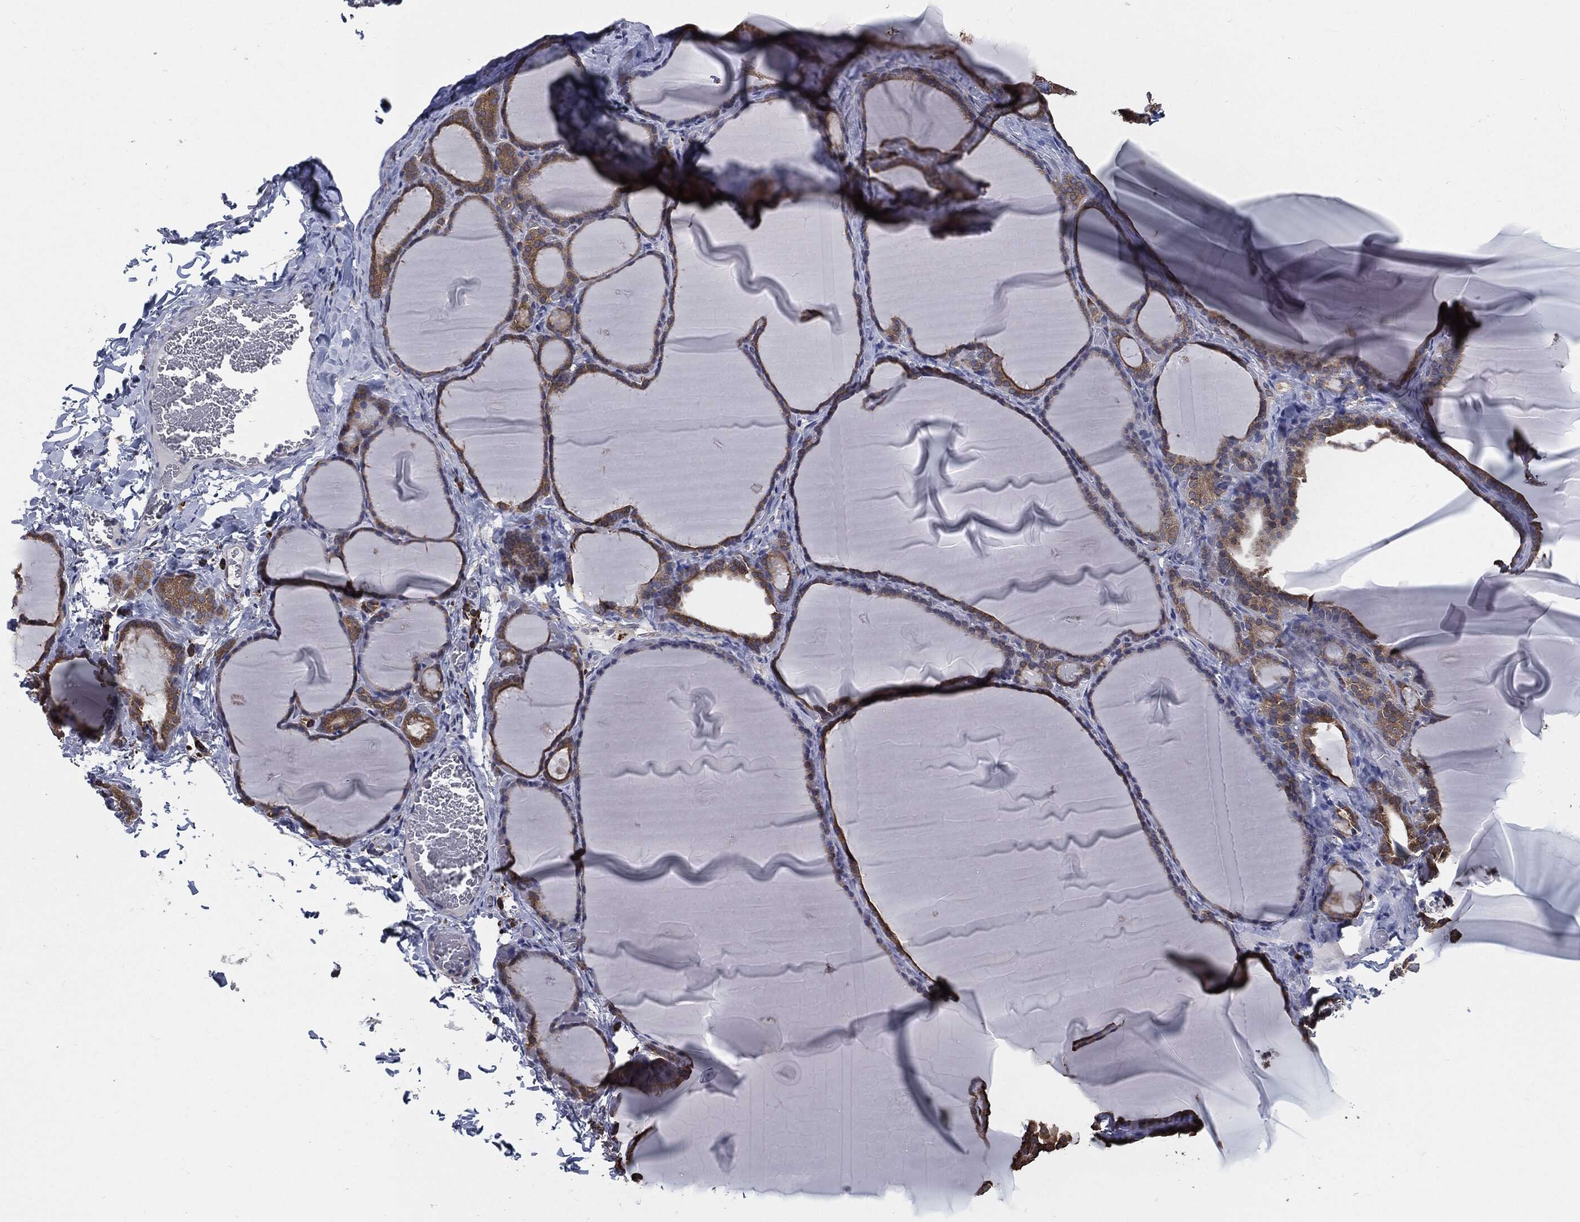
{"staining": {"intensity": "moderate", "quantity": ">75%", "location": "cytoplasmic/membranous"}, "tissue": "thyroid gland", "cell_type": "Glandular cells", "image_type": "normal", "snomed": [{"axis": "morphology", "description": "Normal tissue, NOS"}, {"axis": "morphology", "description": "Hyperplasia, NOS"}, {"axis": "topography", "description": "Thyroid gland"}], "caption": "Glandular cells reveal medium levels of moderate cytoplasmic/membranous positivity in approximately >75% of cells in benign human thyroid gland. (Stains: DAB (3,3'-diaminobenzidine) in brown, nuclei in blue, Microscopy: brightfield microscopy at high magnification).", "gene": "PRDX4", "patient": {"sex": "female", "age": 27}}